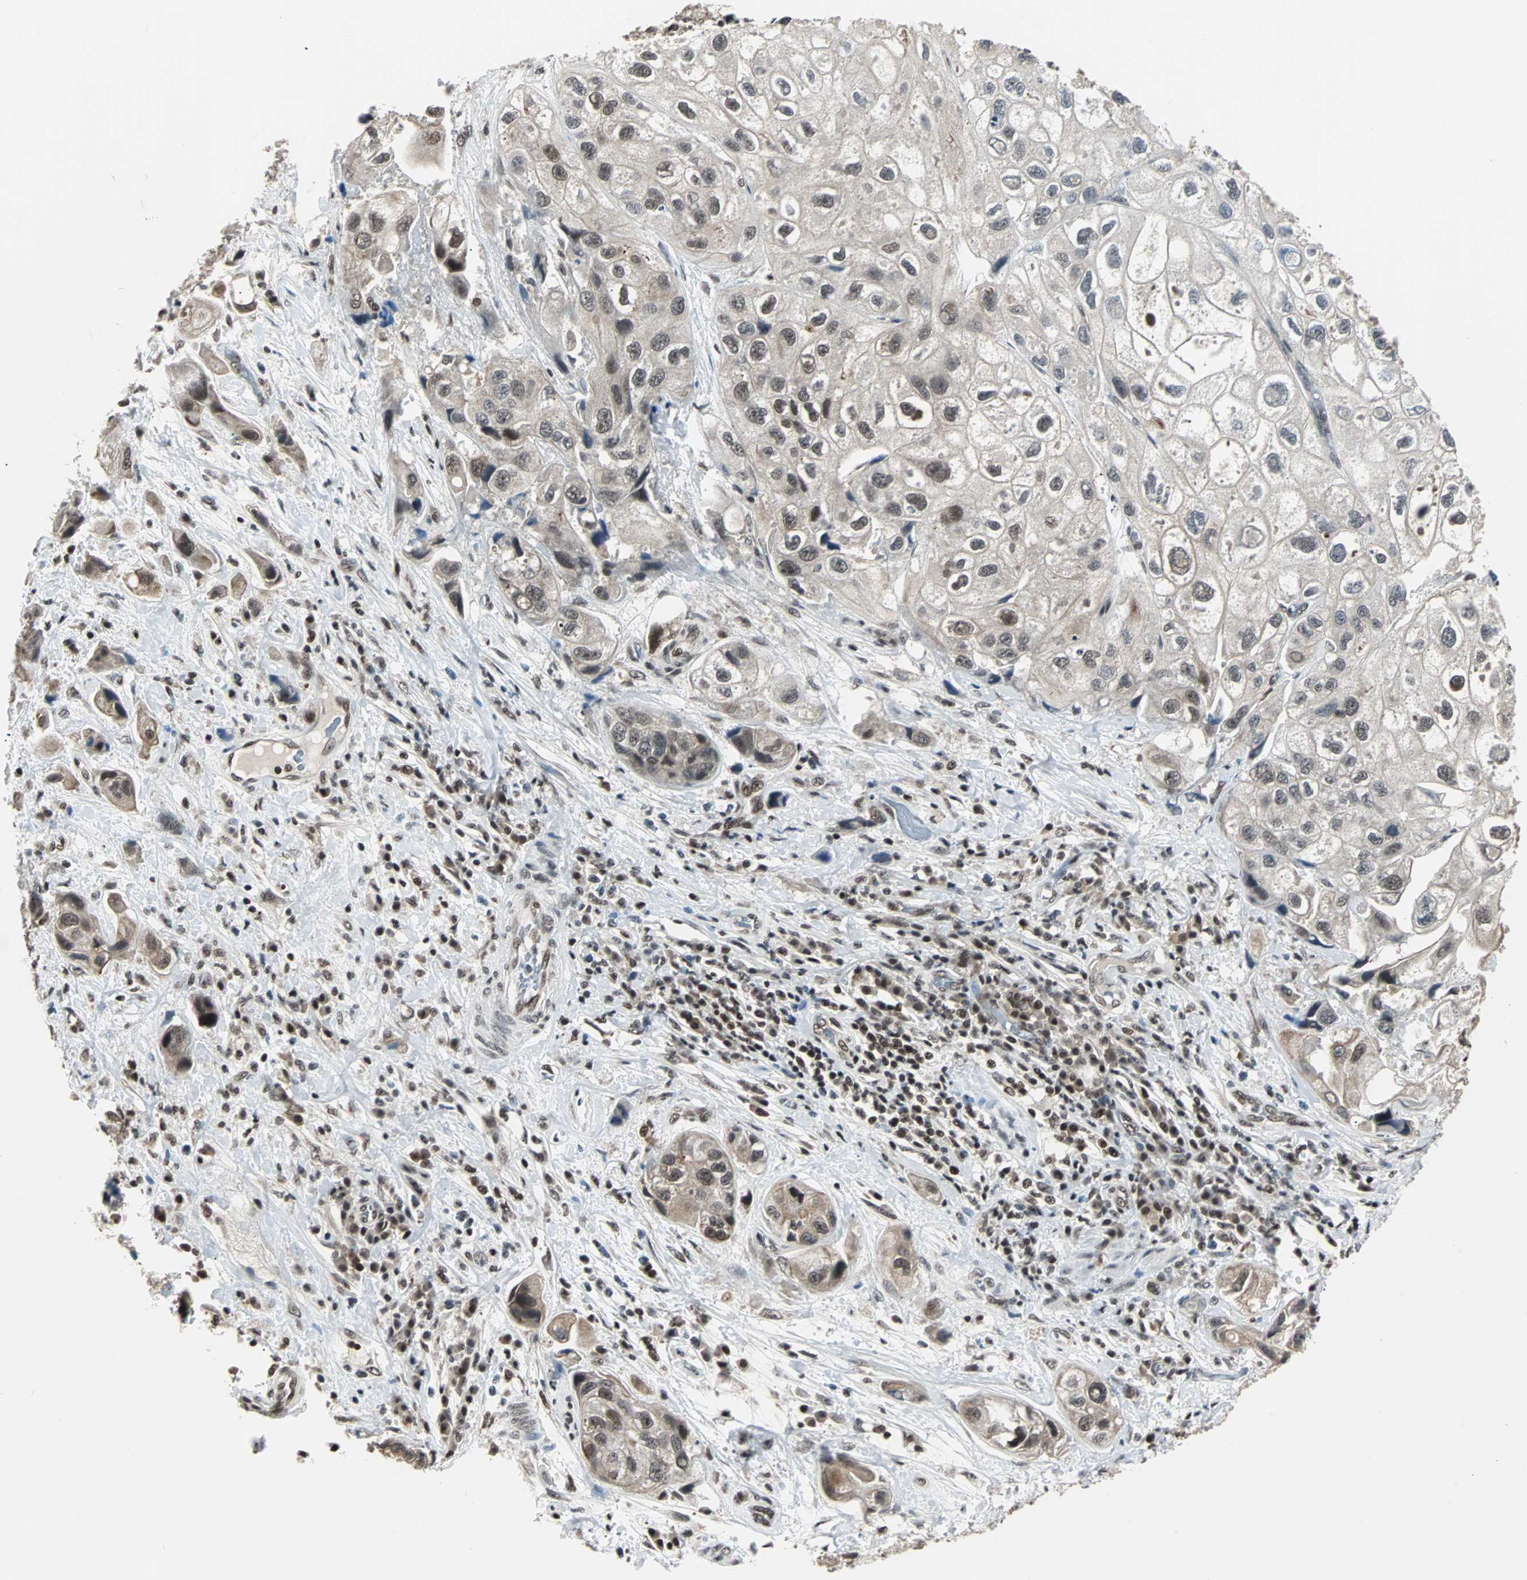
{"staining": {"intensity": "strong", "quantity": "25%-75%", "location": "nuclear"}, "tissue": "urothelial cancer", "cell_type": "Tumor cells", "image_type": "cancer", "snomed": [{"axis": "morphology", "description": "Urothelial carcinoma, High grade"}, {"axis": "topography", "description": "Urinary bladder"}], "caption": "Immunohistochemistry (IHC) micrograph of human urothelial cancer stained for a protein (brown), which reveals high levels of strong nuclear staining in approximately 25%-75% of tumor cells.", "gene": "TERF2IP", "patient": {"sex": "female", "age": 64}}